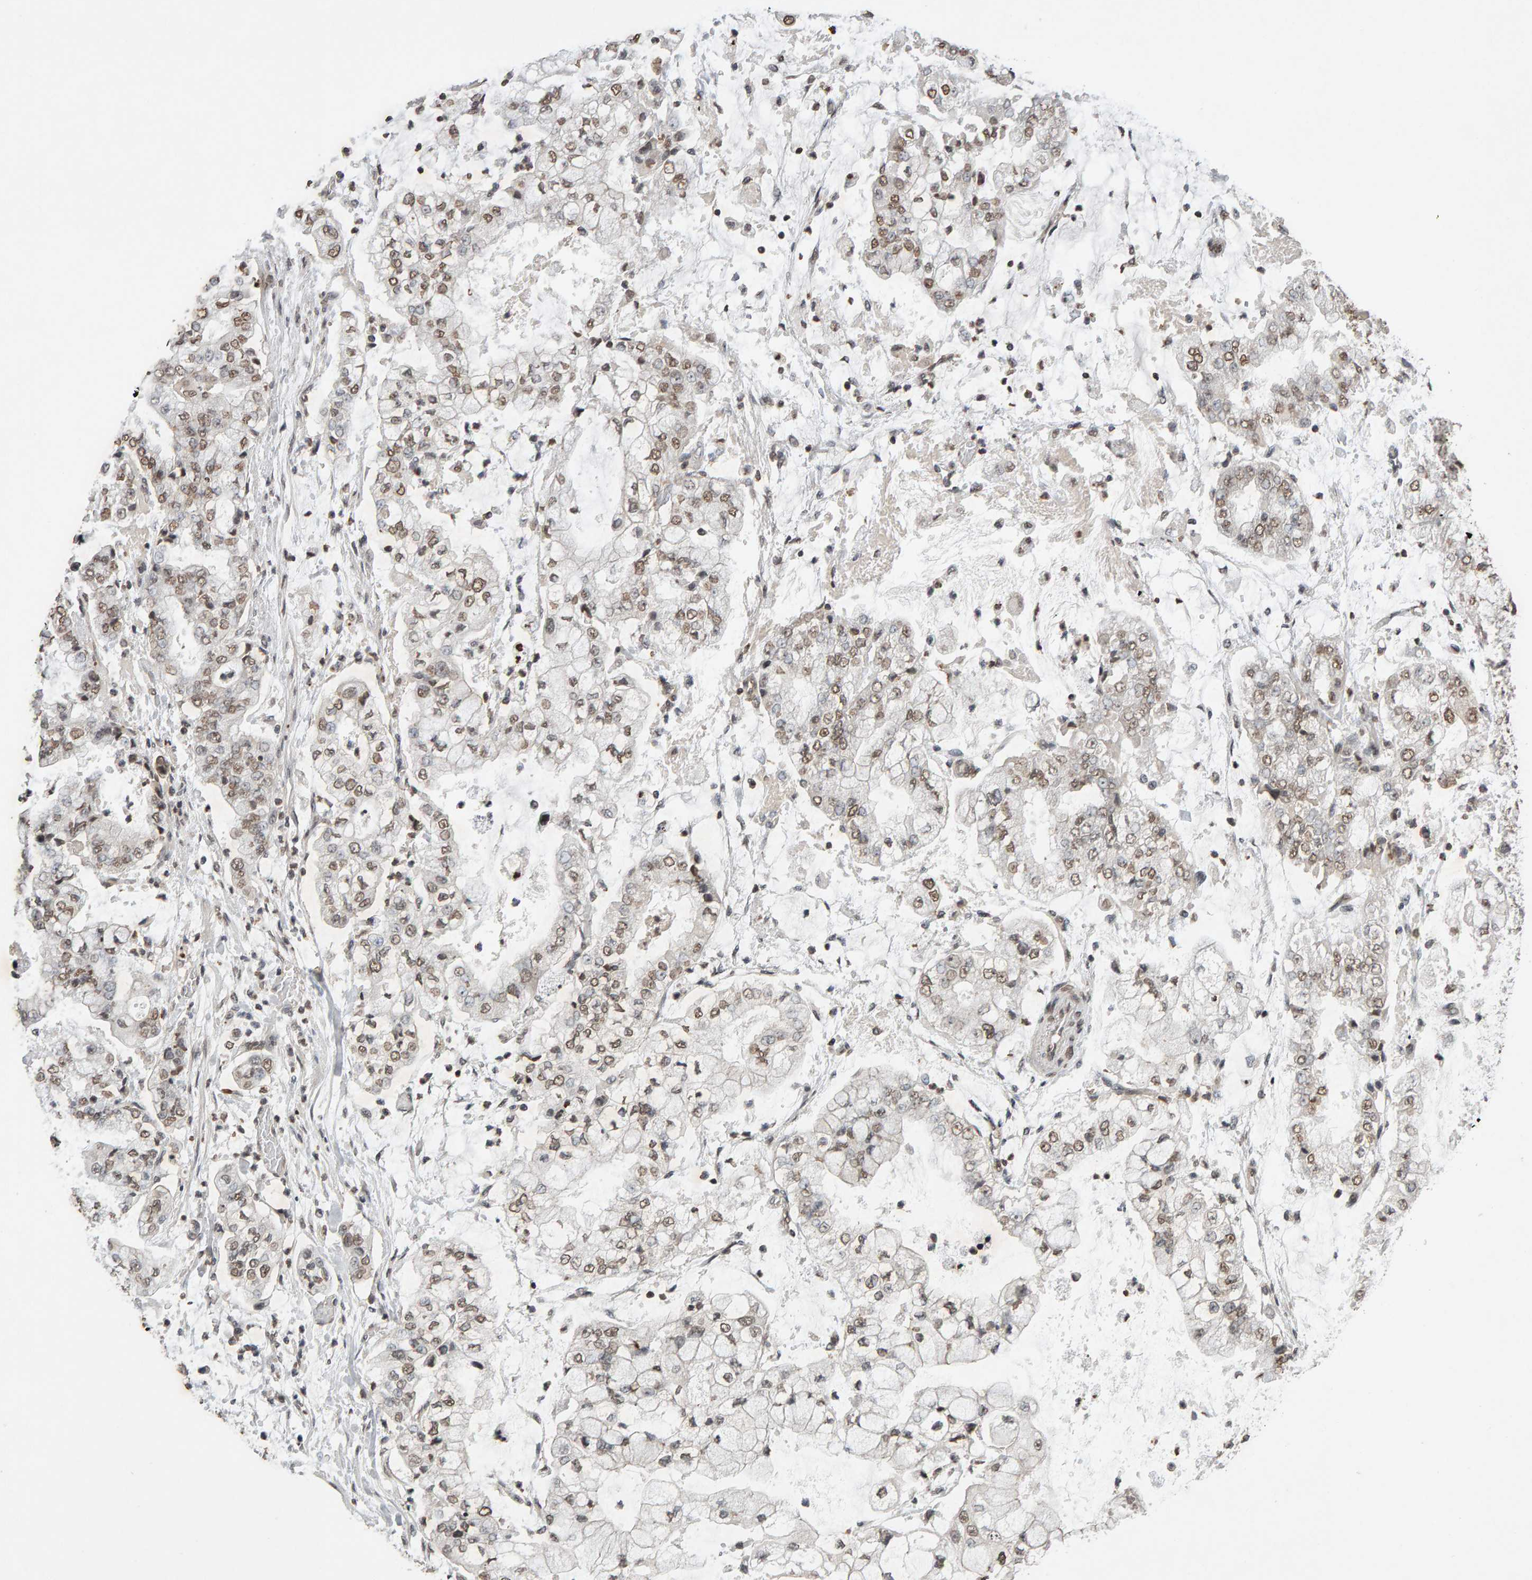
{"staining": {"intensity": "weak", "quantity": ">75%", "location": "nuclear"}, "tissue": "stomach cancer", "cell_type": "Tumor cells", "image_type": "cancer", "snomed": [{"axis": "morphology", "description": "Adenocarcinoma, NOS"}, {"axis": "topography", "description": "Stomach"}], "caption": "This photomicrograph reveals stomach adenocarcinoma stained with IHC to label a protein in brown. The nuclear of tumor cells show weak positivity for the protein. Nuclei are counter-stained blue.", "gene": "DNAJB5", "patient": {"sex": "male", "age": 76}}